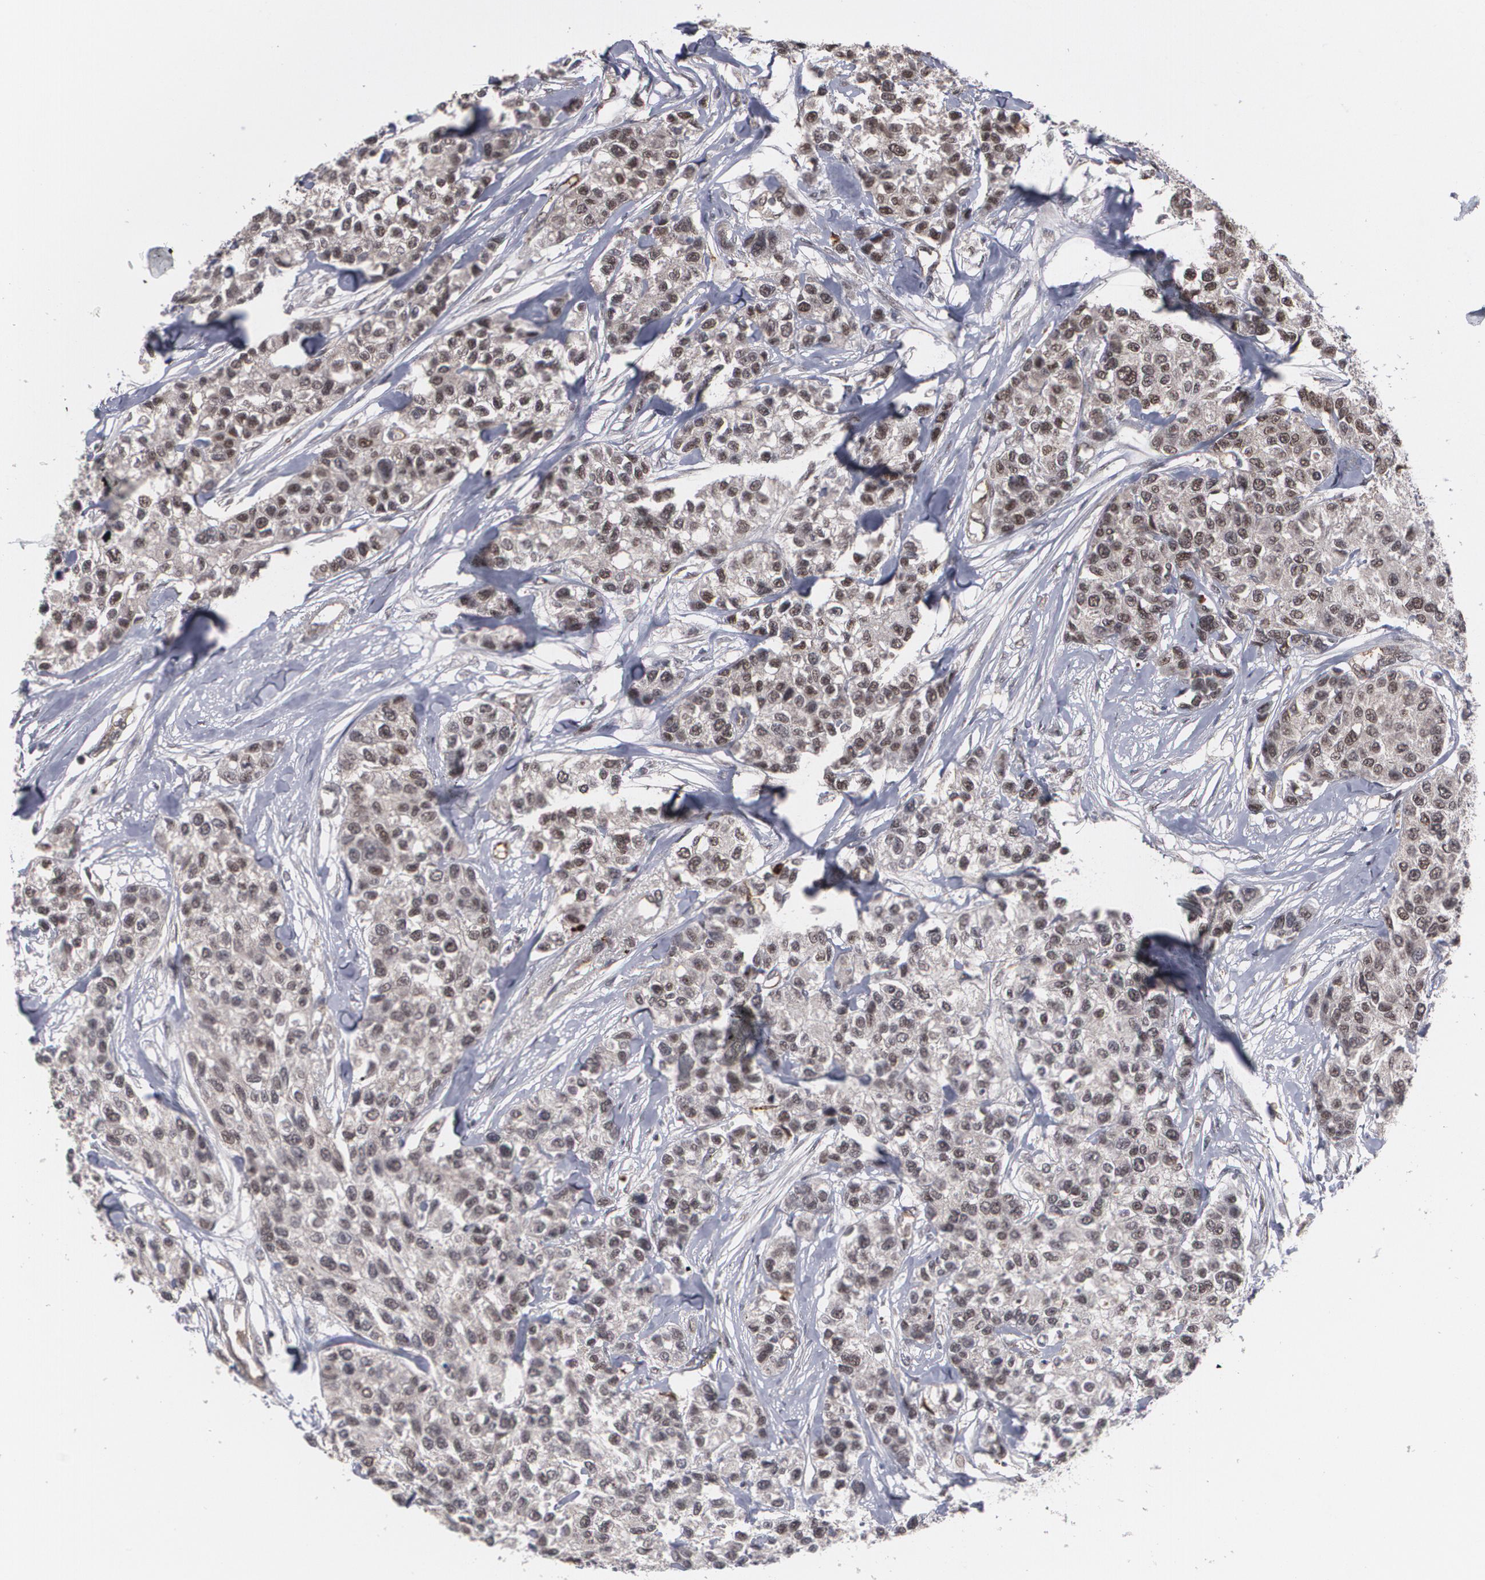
{"staining": {"intensity": "moderate", "quantity": ">75%", "location": "nuclear"}, "tissue": "breast cancer", "cell_type": "Tumor cells", "image_type": "cancer", "snomed": [{"axis": "morphology", "description": "Duct carcinoma"}, {"axis": "topography", "description": "Breast"}], "caption": "Protein expression analysis of human breast cancer reveals moderate nuclear staining in about >75% of tumor cells. (DAB (3,3'-diaminobenzidine) = brown stain, brightfield microscopy at high magnification).", "gene": "INTS6", "patient": {"sex": "female", "age": 51}}